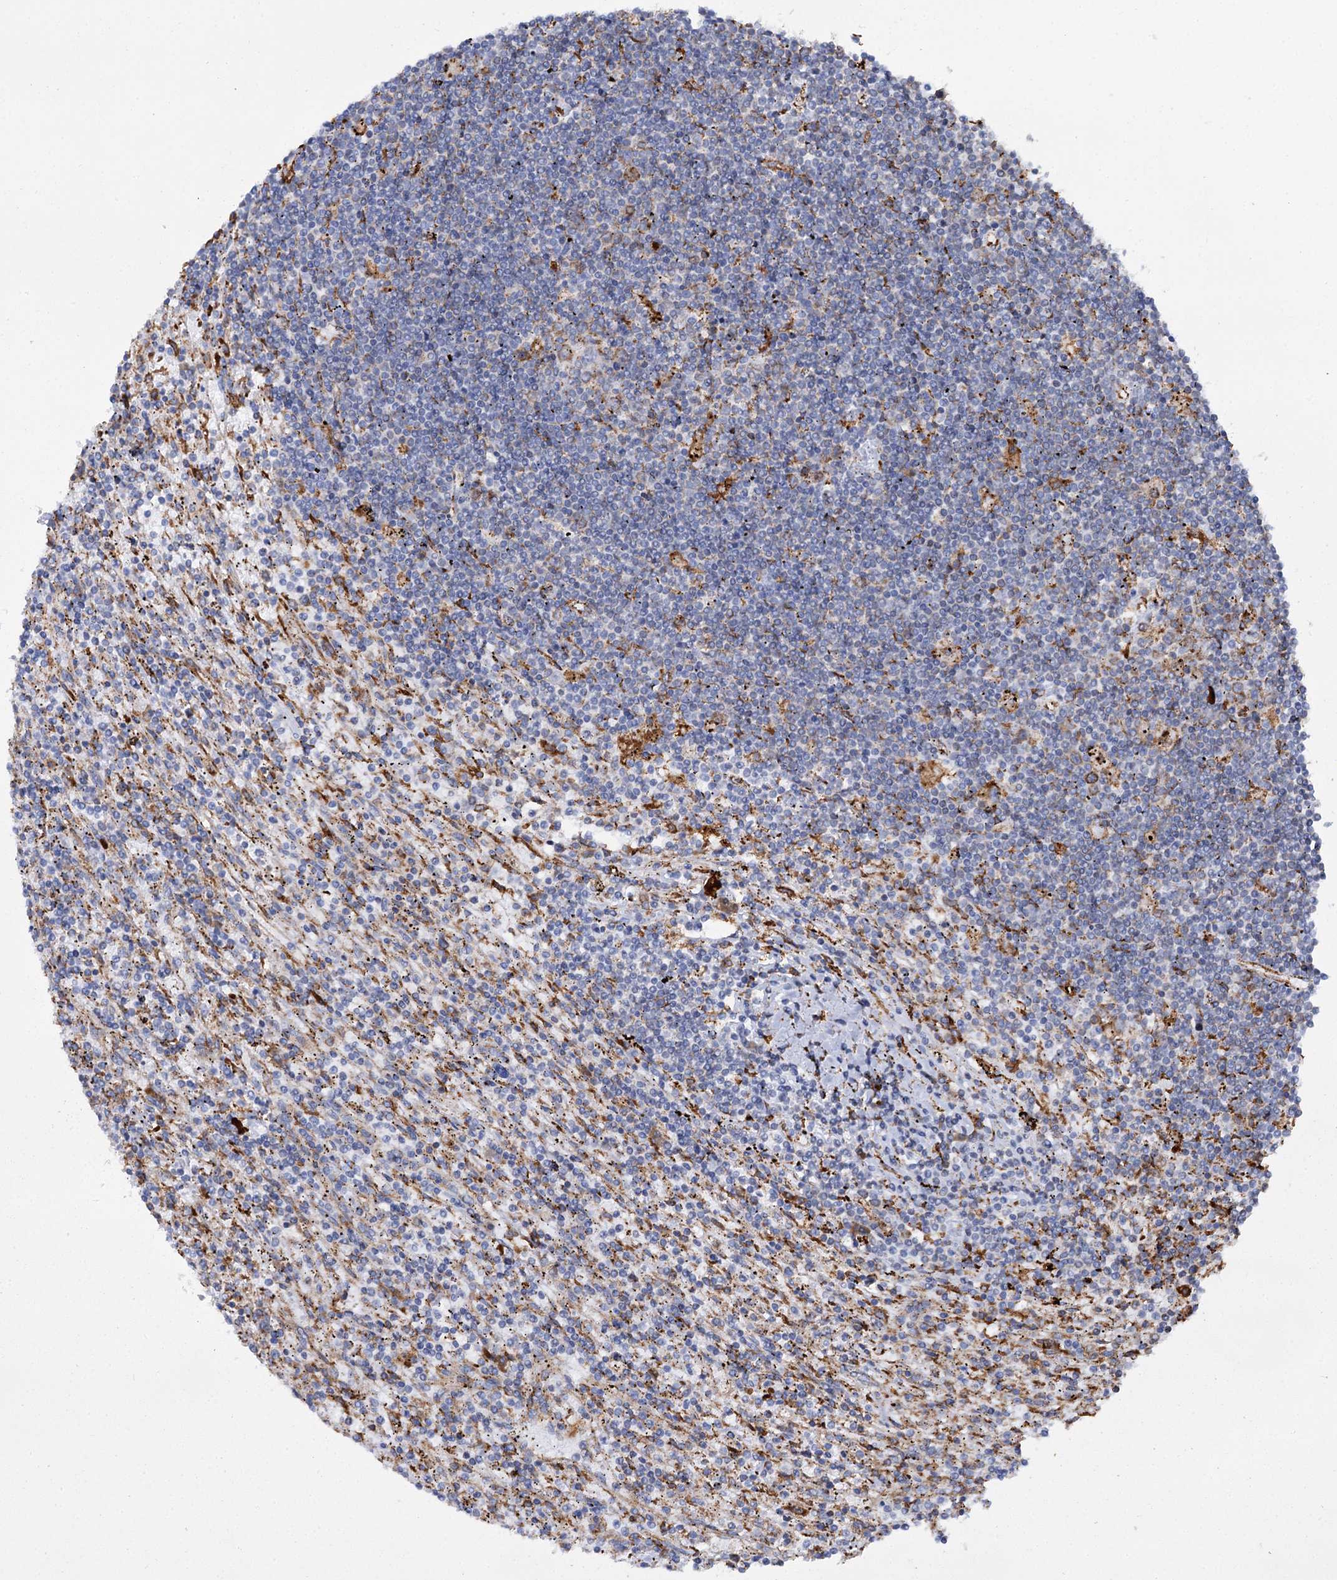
{"staining": {"intensity": "negative", "quantity": "none", "location": "none"}, "tissue": "lymphoma", "cell_type": "Tumor cells", "image_type": "cancer", "snomed": [{"axis": "morphology", "description": "Malignant lymphoma, non-Hodgkin's type, Low grade"}, {"axis": "topography", "description": "Spleen"}], "caption": "Immunohistochemical staining of human low-grade malignant lymphoma, non-Hodgkin's type displays no significant expression in tumor cells.", "gene": "SHE", "patient": {"sex": "male", "age": 76}}